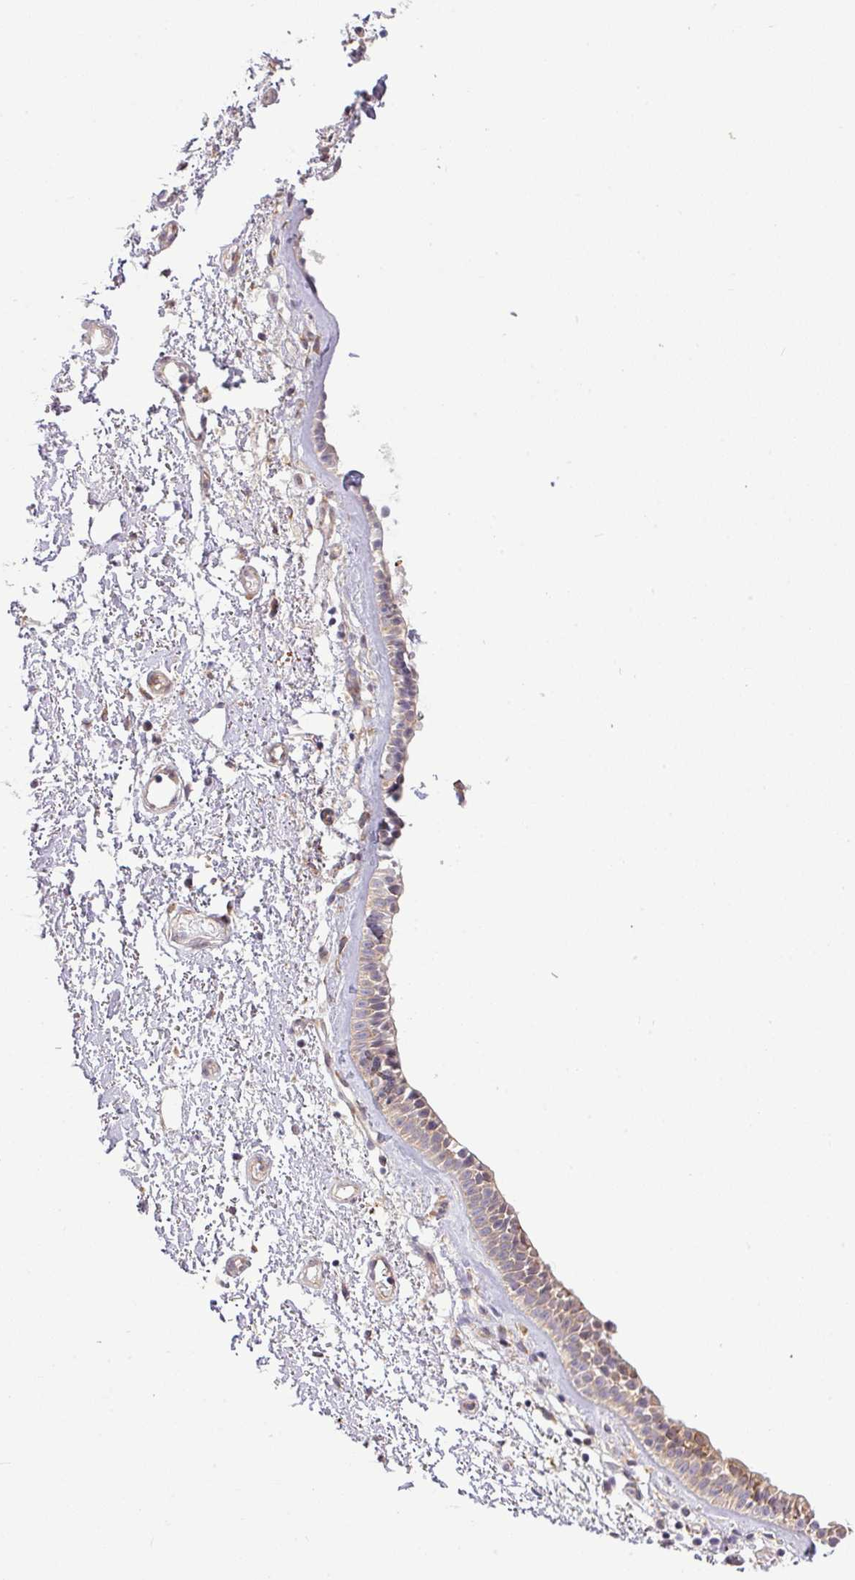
{"staining": {"intensity": "moderate", "quantity": "25%-75%", "location": "cytoplasmic/membranous,nuclear"}, "tissue": "nasopharynx", "cell_type": "Respiratory epithelial cells", "image_type": "normal", "snomed": [{"axis": "morphology", "description": "Normal tissue, NOS"}, {"axis": "topography", "description": "Cartilage tissue"}, {"axis": "topography", "description": "Nasopharynx"}], "caption": "IHC micrograph of normal nasopharynx stained for a protein (brown), which displays medium levels of moderate cytoplasmic/membranous,nuclear staining in about 25%-75% of respiratory epithelial cells.", "gene": "FAM222B", "patient": {"sex": "male", "age": 56}}